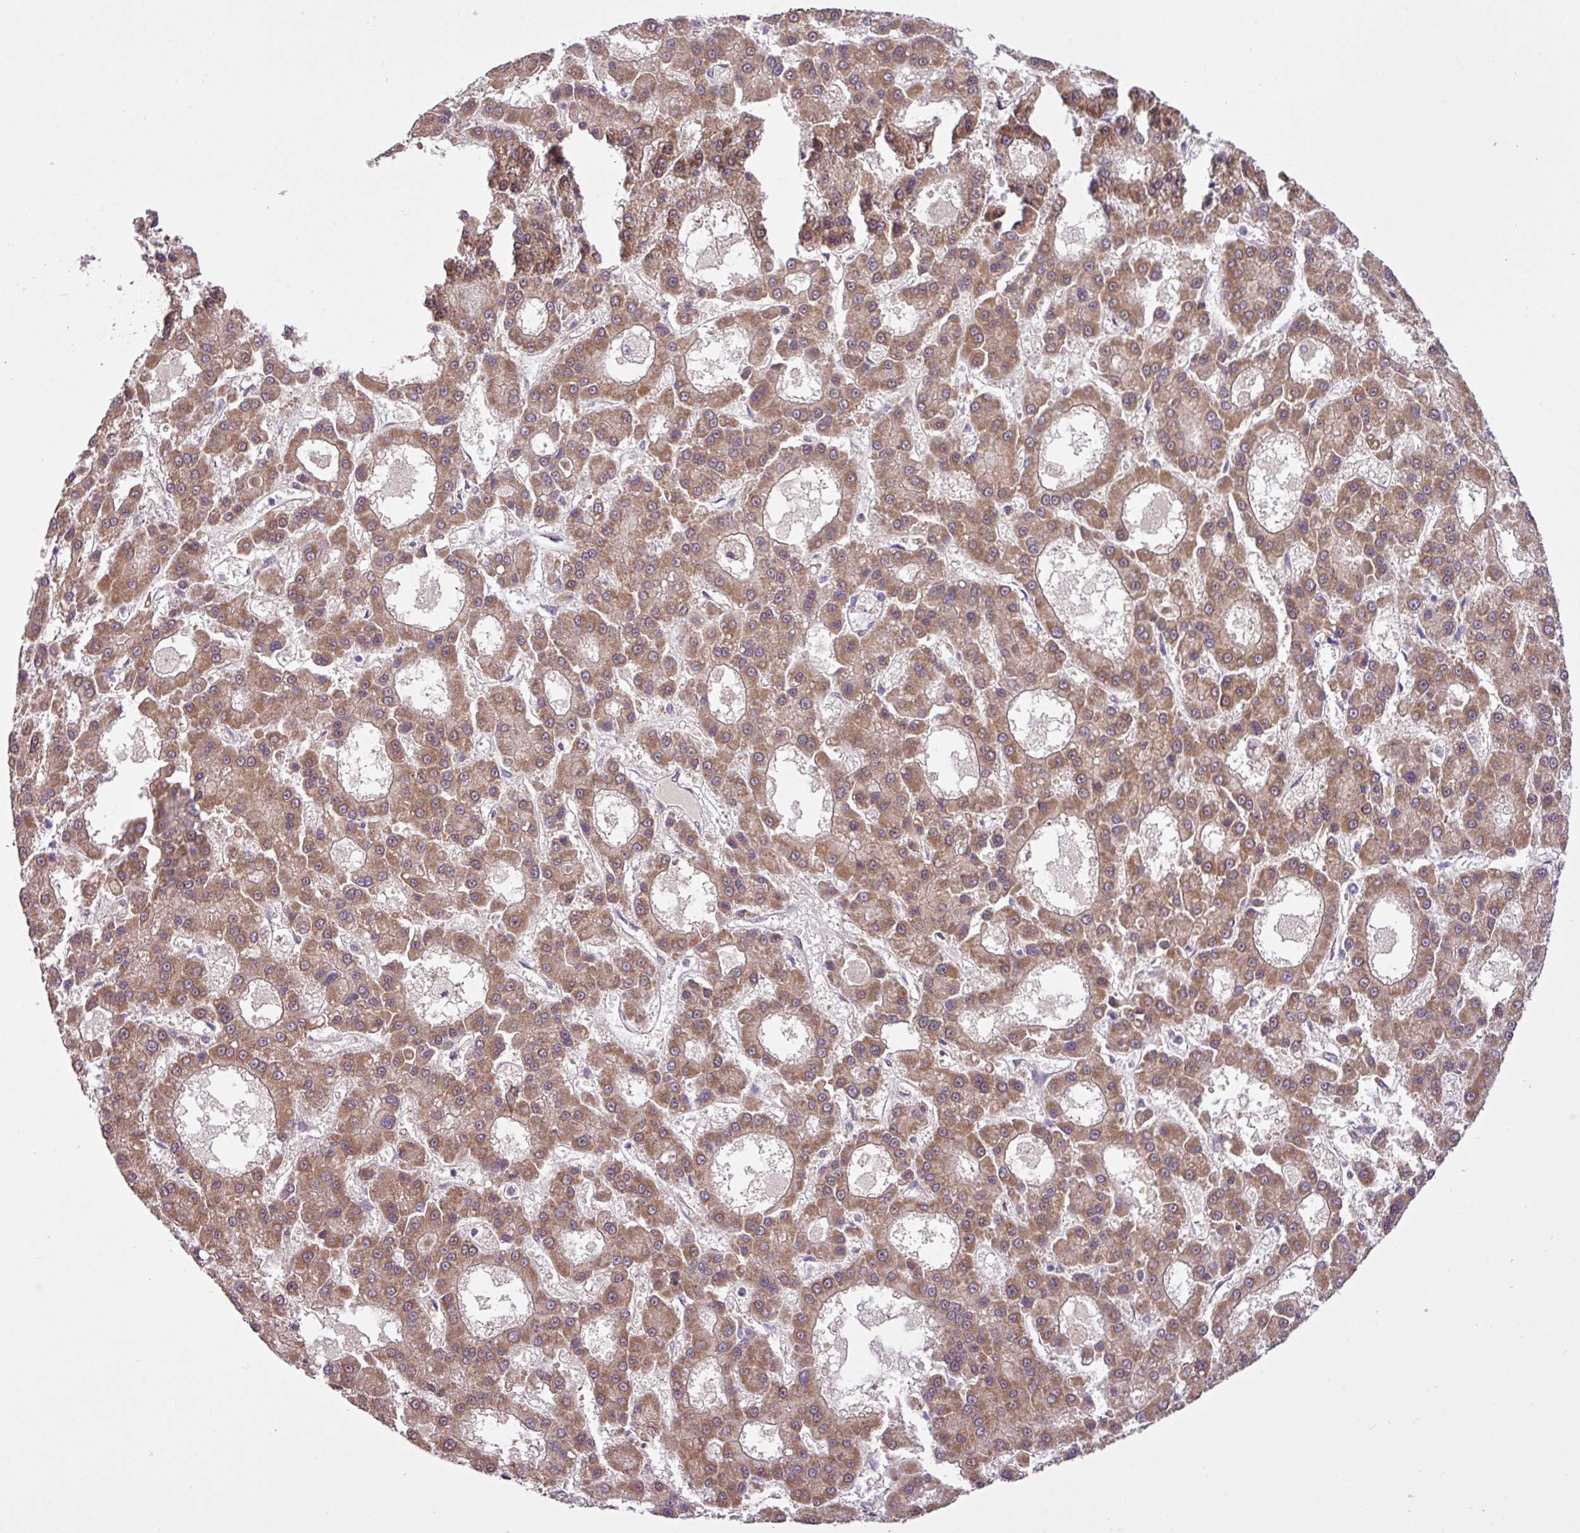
{"staining": {"intensity": "moderate", "quantity": ">75%", "location": "cytoplasmic/membranous"}, "tissue": "liver cancer", "cell_type": "Tumor cells", "image_type": "cancer", "snomed": [{"axis": "morphology", "description": "Carcinoma, Hepatocellular, NOS"}, {"axis": "topography", "description": "Liver"}], "caption": "Immunohistochemical staining of liver hepatocellular carcinoma demonstrates moderate cytoplasmic/membranous protein staining in about >75% of tumor cells.", "gene": "TIMM10B", "patient": {"sex": "male", "age": 70}}